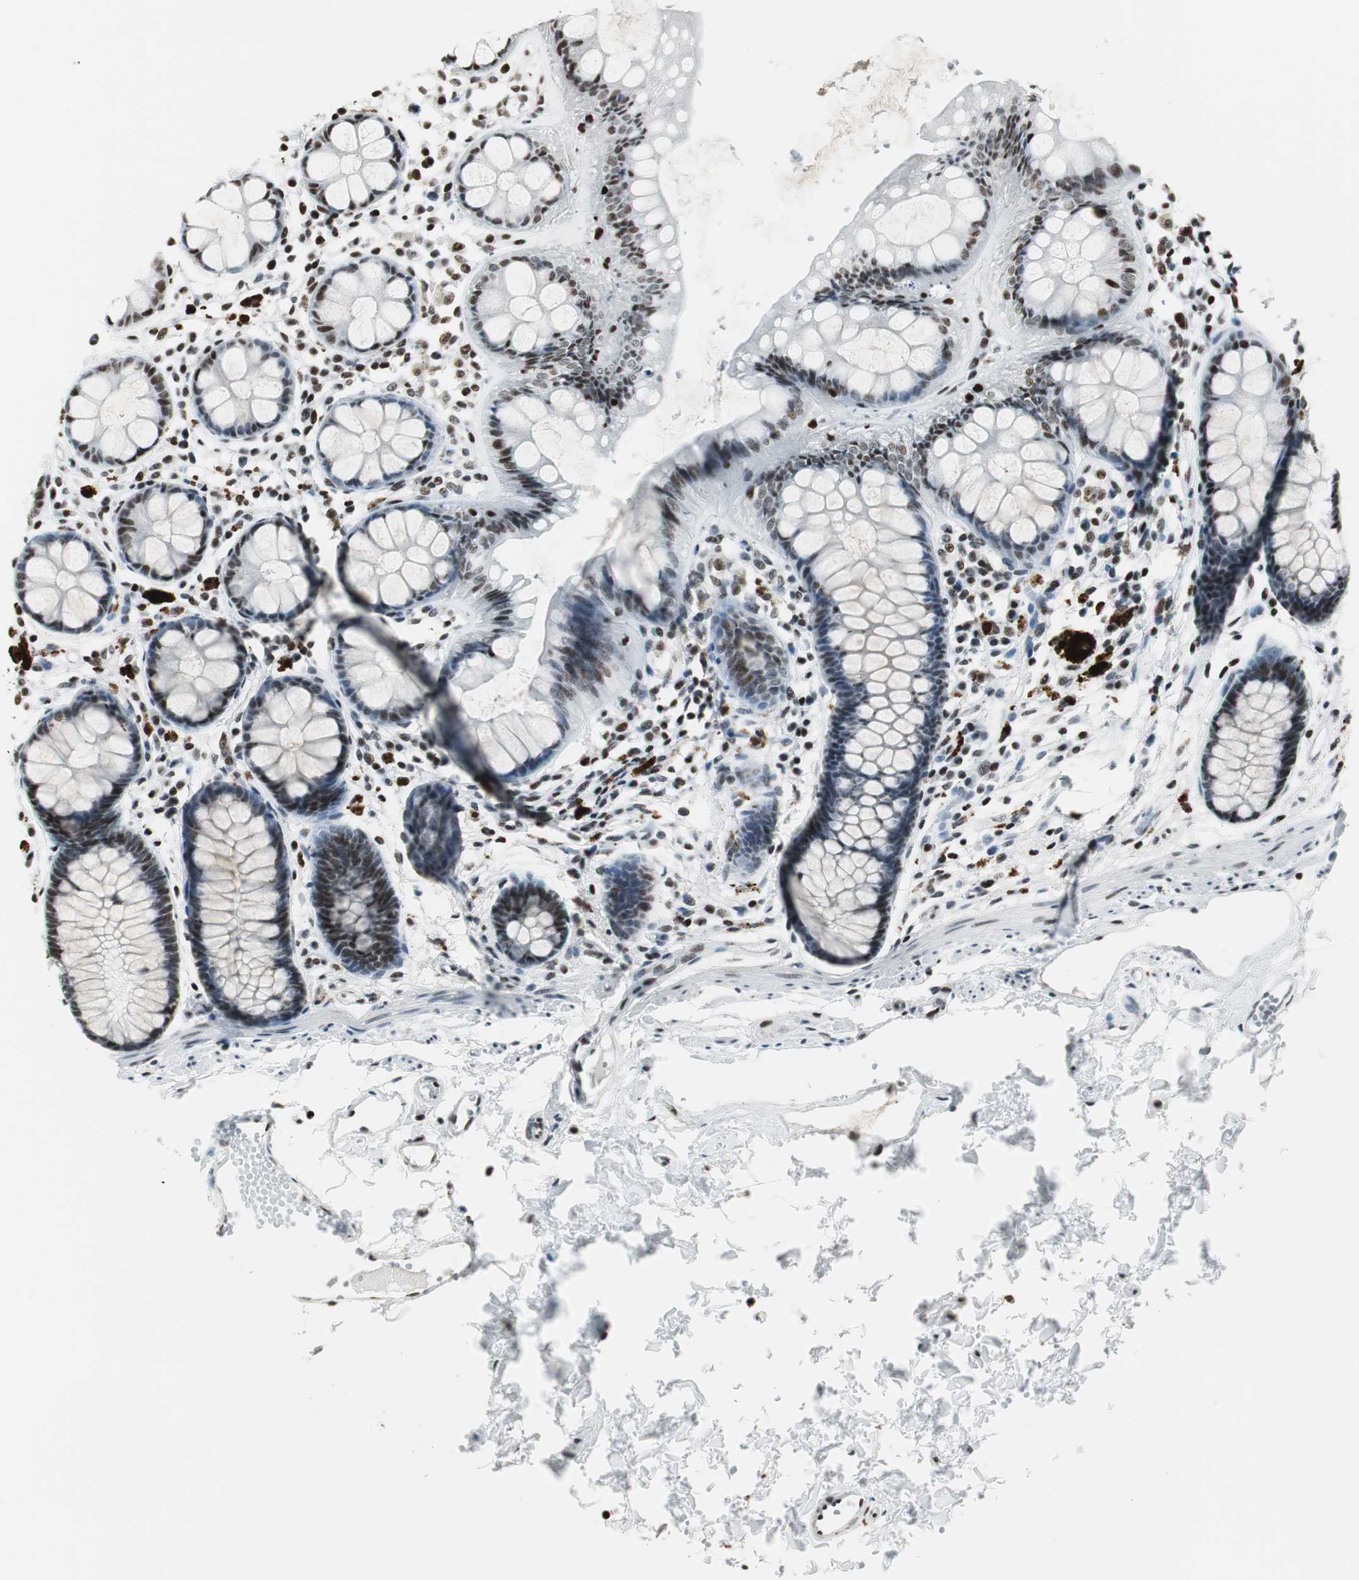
{"staining": {"intensity": "moderate", "quantity": ">75%", "location": "nuclear"}, "tissue": "rectum", "cell_type": "Glandular cells", "image_type": "normal", "snomed": [{"axis": "morphology", "description": "Normal tissue, NOS"}, {"axis": "topography", "description": "Rectum"}], "caption": "This image exhibits benign rectum stained with immunohistochemistry (IHC) to label a protein in brown. The nuclear of glandular cells show moderate positivity for the protein. Nuclei are counter-stained blue.", "gene": "RBBP4", "patient": {"sex": "female", "age": 66}}